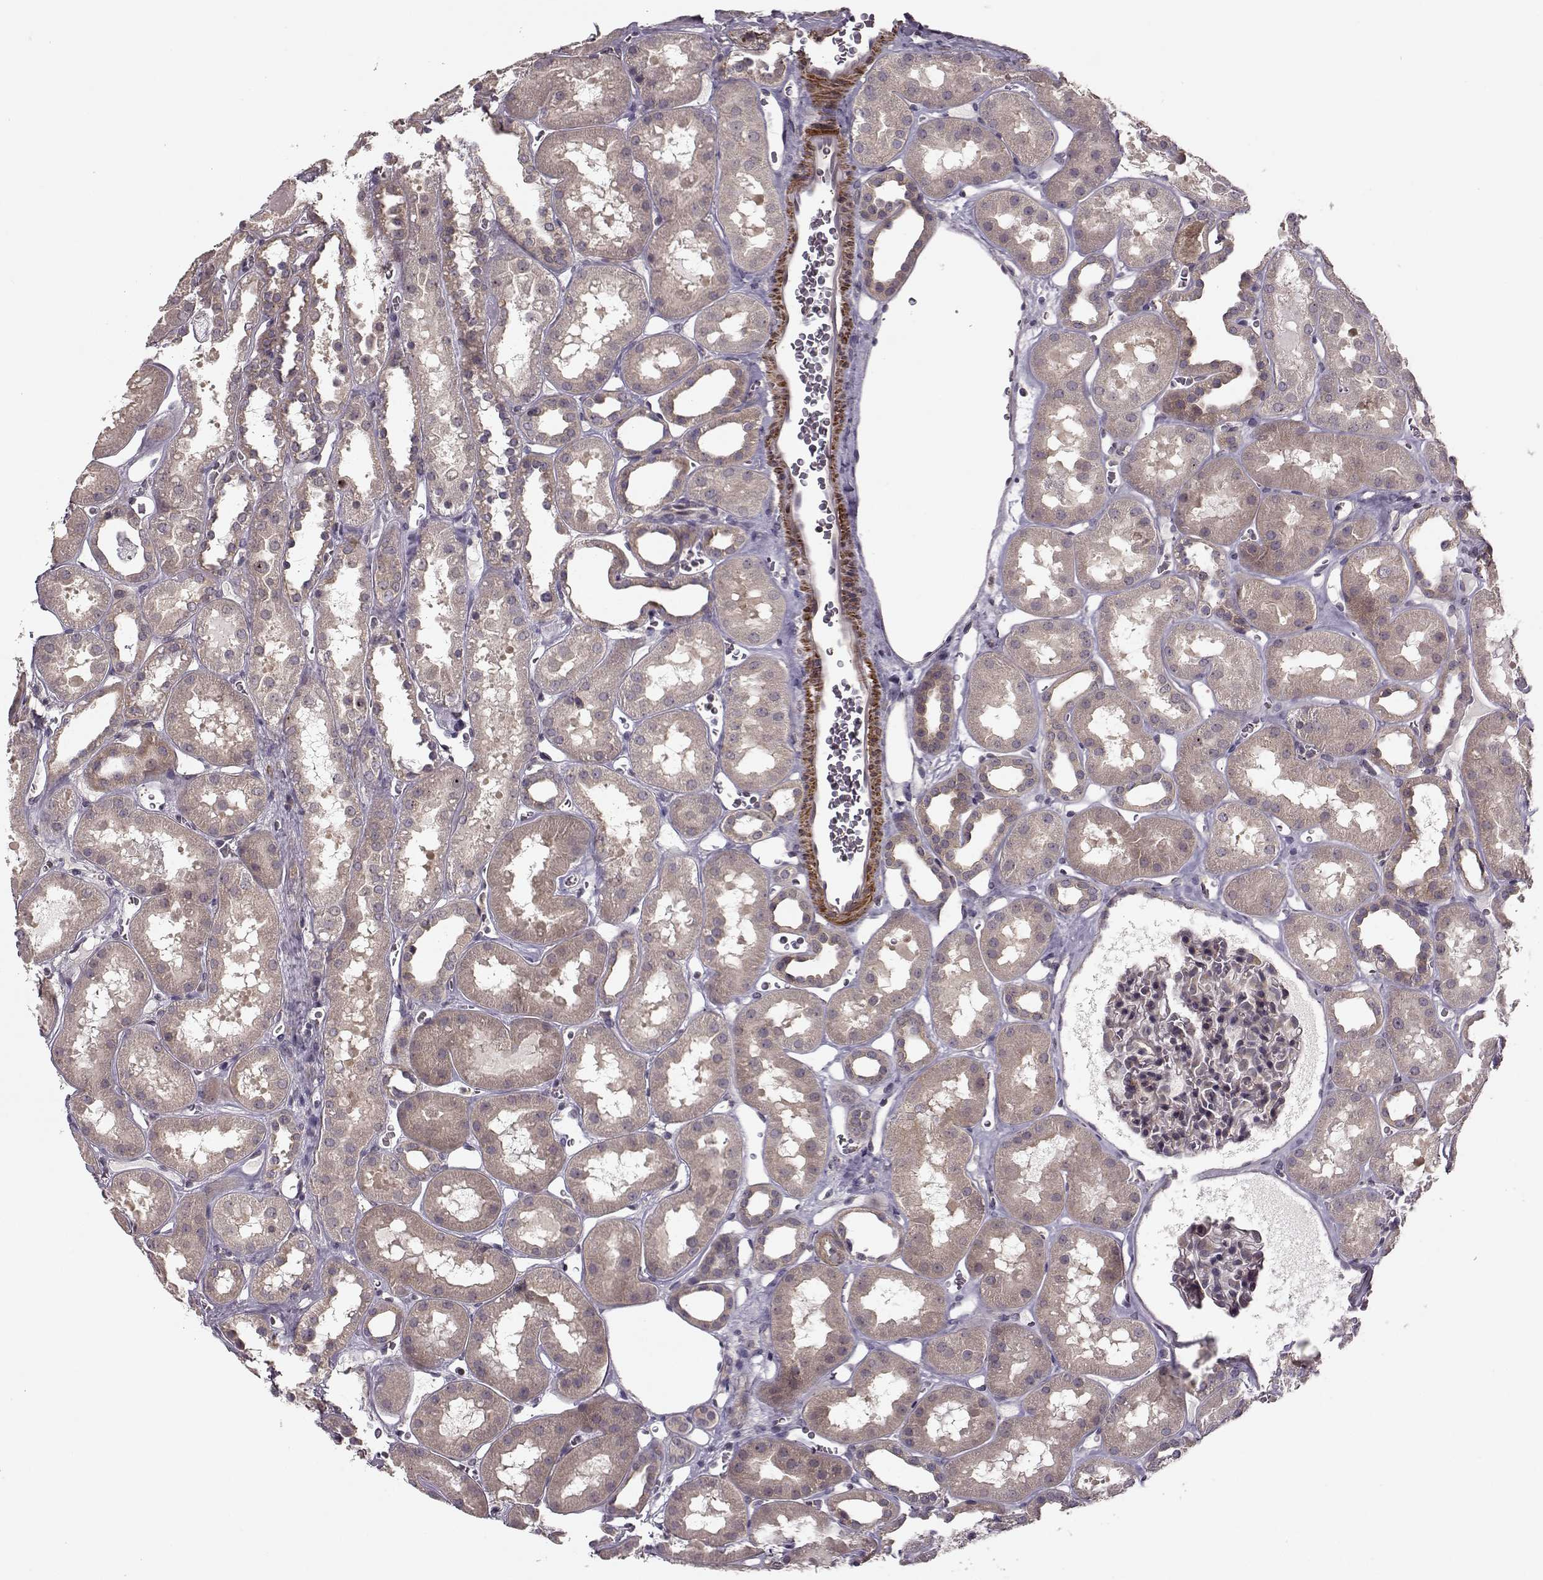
{"staining": {"intensity": "negative", "quantity": "none", "location": "none"}, "tissue": "kidney", "cell_type": "Cells in glomeruli", "image_type": "normal", "snomed": [{"axis": "morphology", "description": "Normal tissue, NOS"}, {"axis": "topography", "description": "Kidney"}], "caption": "This is an immunohistochemistry photomicrograph of benign human kidney. There is no positivity in cells in glomeruli.", "gene": "SLAIN2", "patient": {"sex": "female", "age": 41}}